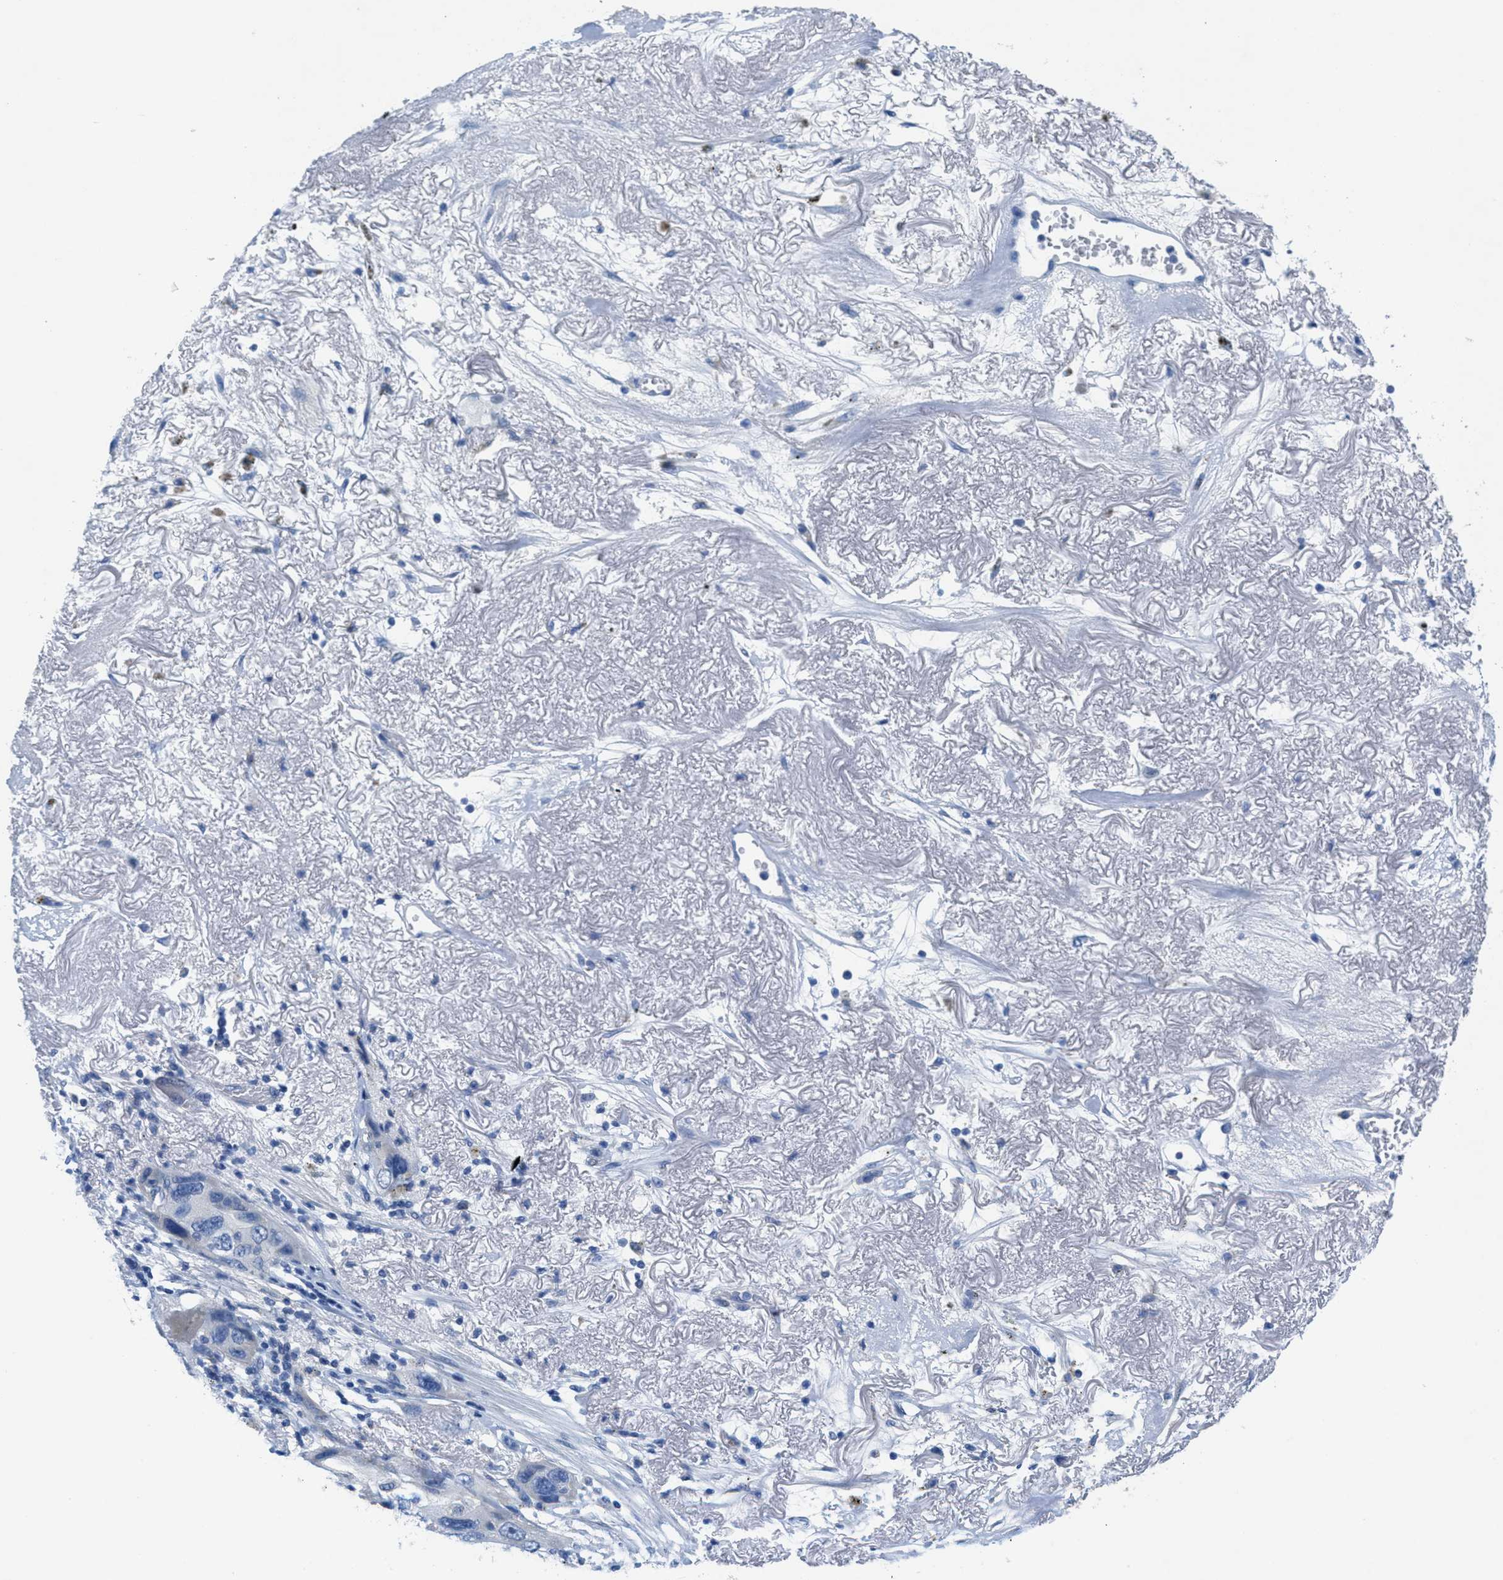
{"staining": {"intensity": "negative", "quantity": "none", "location": "none"}, "tissue": "lung cancer", "cell_type": "Tumor cells", "image_type": "cancer", "snomed": [{"axis": "morphology", "description": "Squamous cell carcinoma, NOS"}, {"axis": "topography", "description": "Lung"}], "caption": "Micrograph shows no protein staining in tumor cells of lung squamous cell carcinoma tissue. (Brightfield microscopy of DAB (3,3'-diaminobenzidine) immunohistochemistry (IHC) at high magnification).", "gene": "GALNT17", "patient": {"sex": "female", "age": 73}}